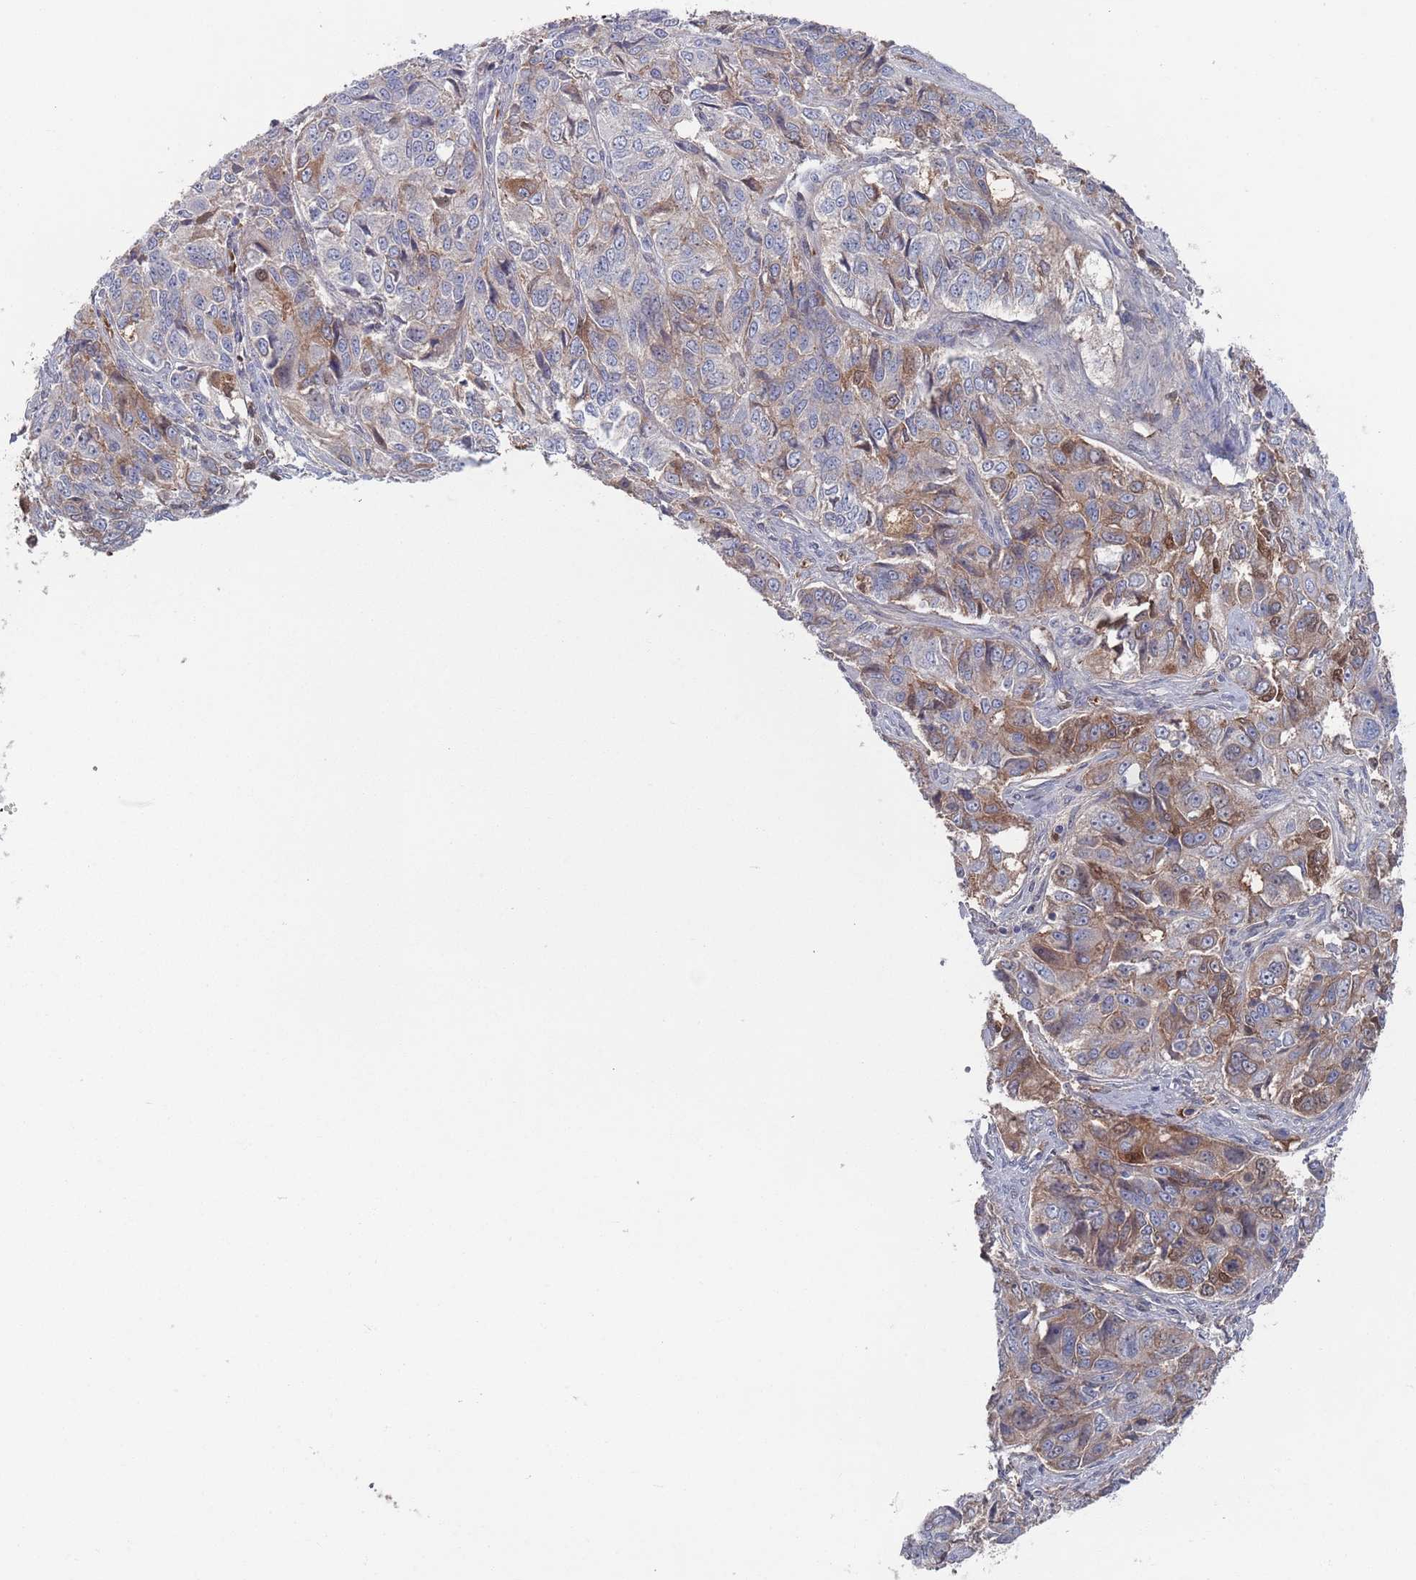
{"staining": {"intensity": "moderate", "quantity": "<25%", "location": "cytoplasmic/membranous"}, "tissue": "ovarian cancer", "cell_type": "Tumor cells", "image_type": "cancer", "snomed": [{"axis": "morphology", "description": "Carcinoma, endometroid"}, {"axis": "topography", "description": "Ovary"}], "caption": "Ovarian cancer (endometroid carcinoma) stained for a protein (brown) demonstrates moderate cytoplasmic/membranous positive expression in about <25% of tumor cells.", "gene": "PLEKHA4", "patient": {"sex": "female", "age": 51}}